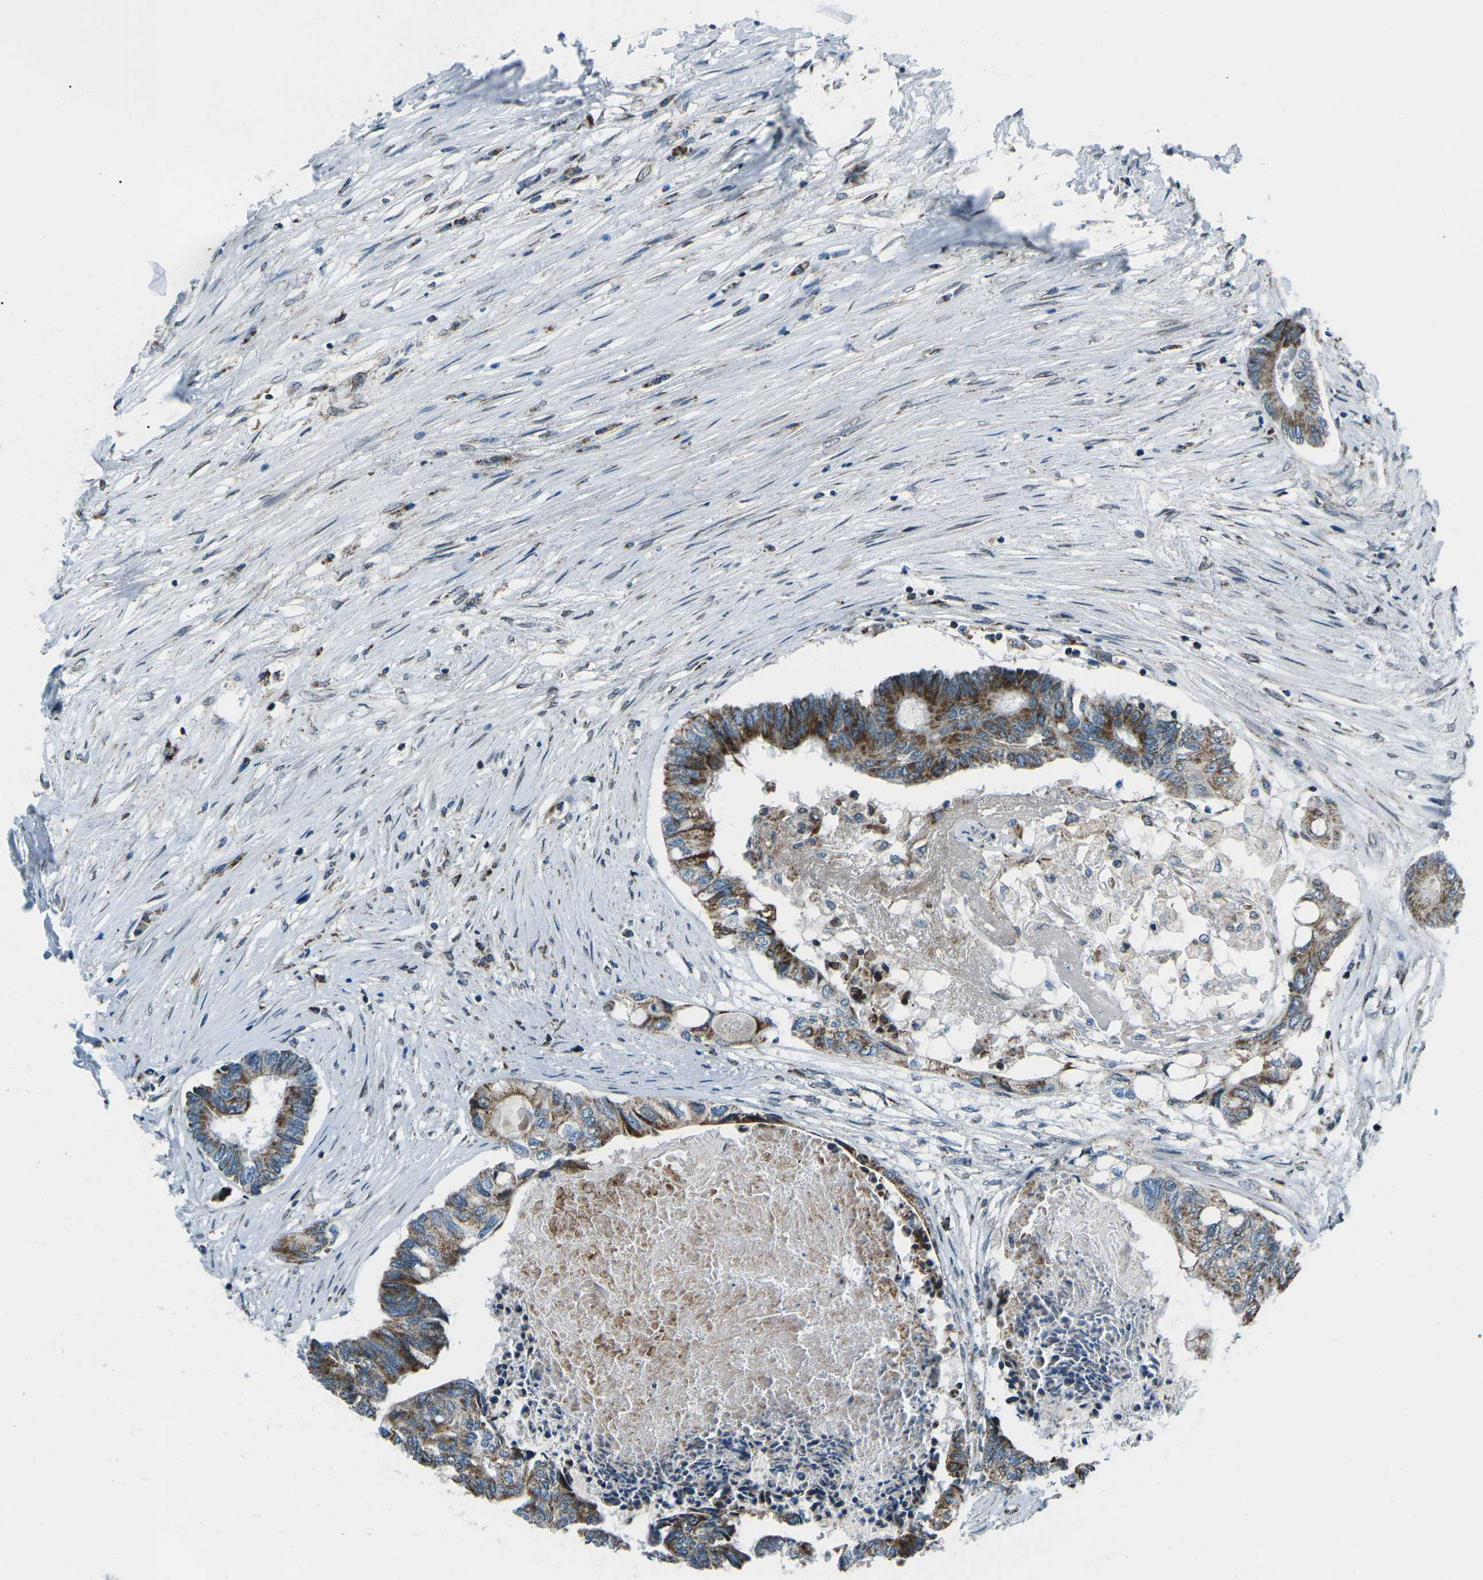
{"staining": {"intensity": "moderate", "quantity": ">75%", "location": "cytoplasmic/membranous"}, "tissue": "colorectal cancer", "cell_type": "Tumor cells", "image_type": "cancer", "snomed": [{"axis": "morphology", "description": "Adenocarcinoma, NOS"}, {"axis": "topography", "description": "Rectum"}], "caption": "Colorectal cancer (adenocarcinoma) stained for a protein (brown) shows moderate cytoplasmic/membranous positive positivity in approximately >75% of tumor cells.", "gene": "RFESD", "patient": {"sex": "male", "age": 63}}